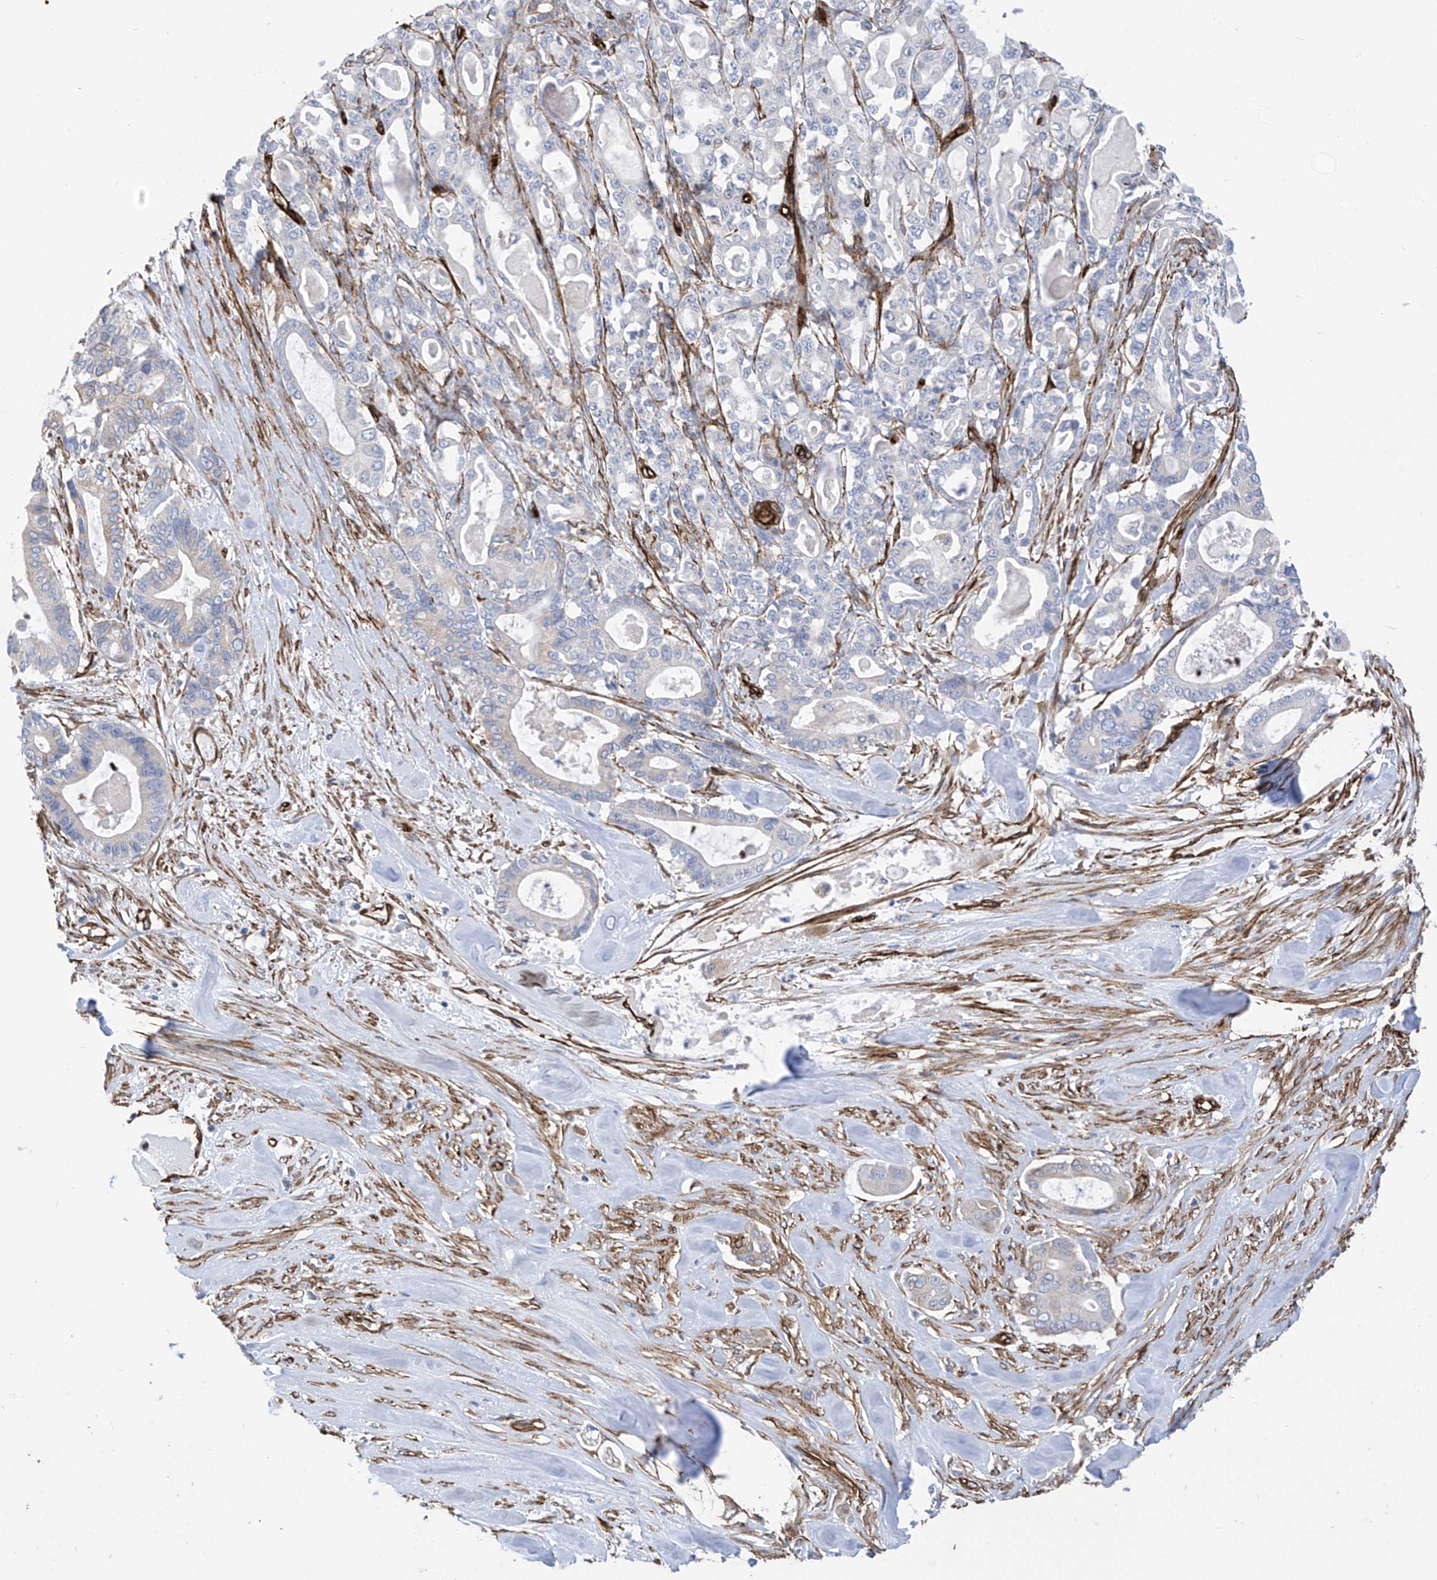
{"staining": {"intensity": "negative", "quantity": "none", "location": "none"}, "tissue": "pancreatic cancer", "cell_type": "Tumor cells", "image_type": "cancer", "snomed": [{"axis": "morphology", "description": "Adenocarcinoma, NOS"}, {"axis": "topography", "description": "Pancreas"}], "caption": "Micrograph shows no significant protein positivity in tumor cells of pancreatic cancer. (Brightfield microscopy of DAB (3,3'-diaminobenzidine) IHC at high magnification).", "gene": "UBTD1", "patient": {"sex": "male", "age": 63}}